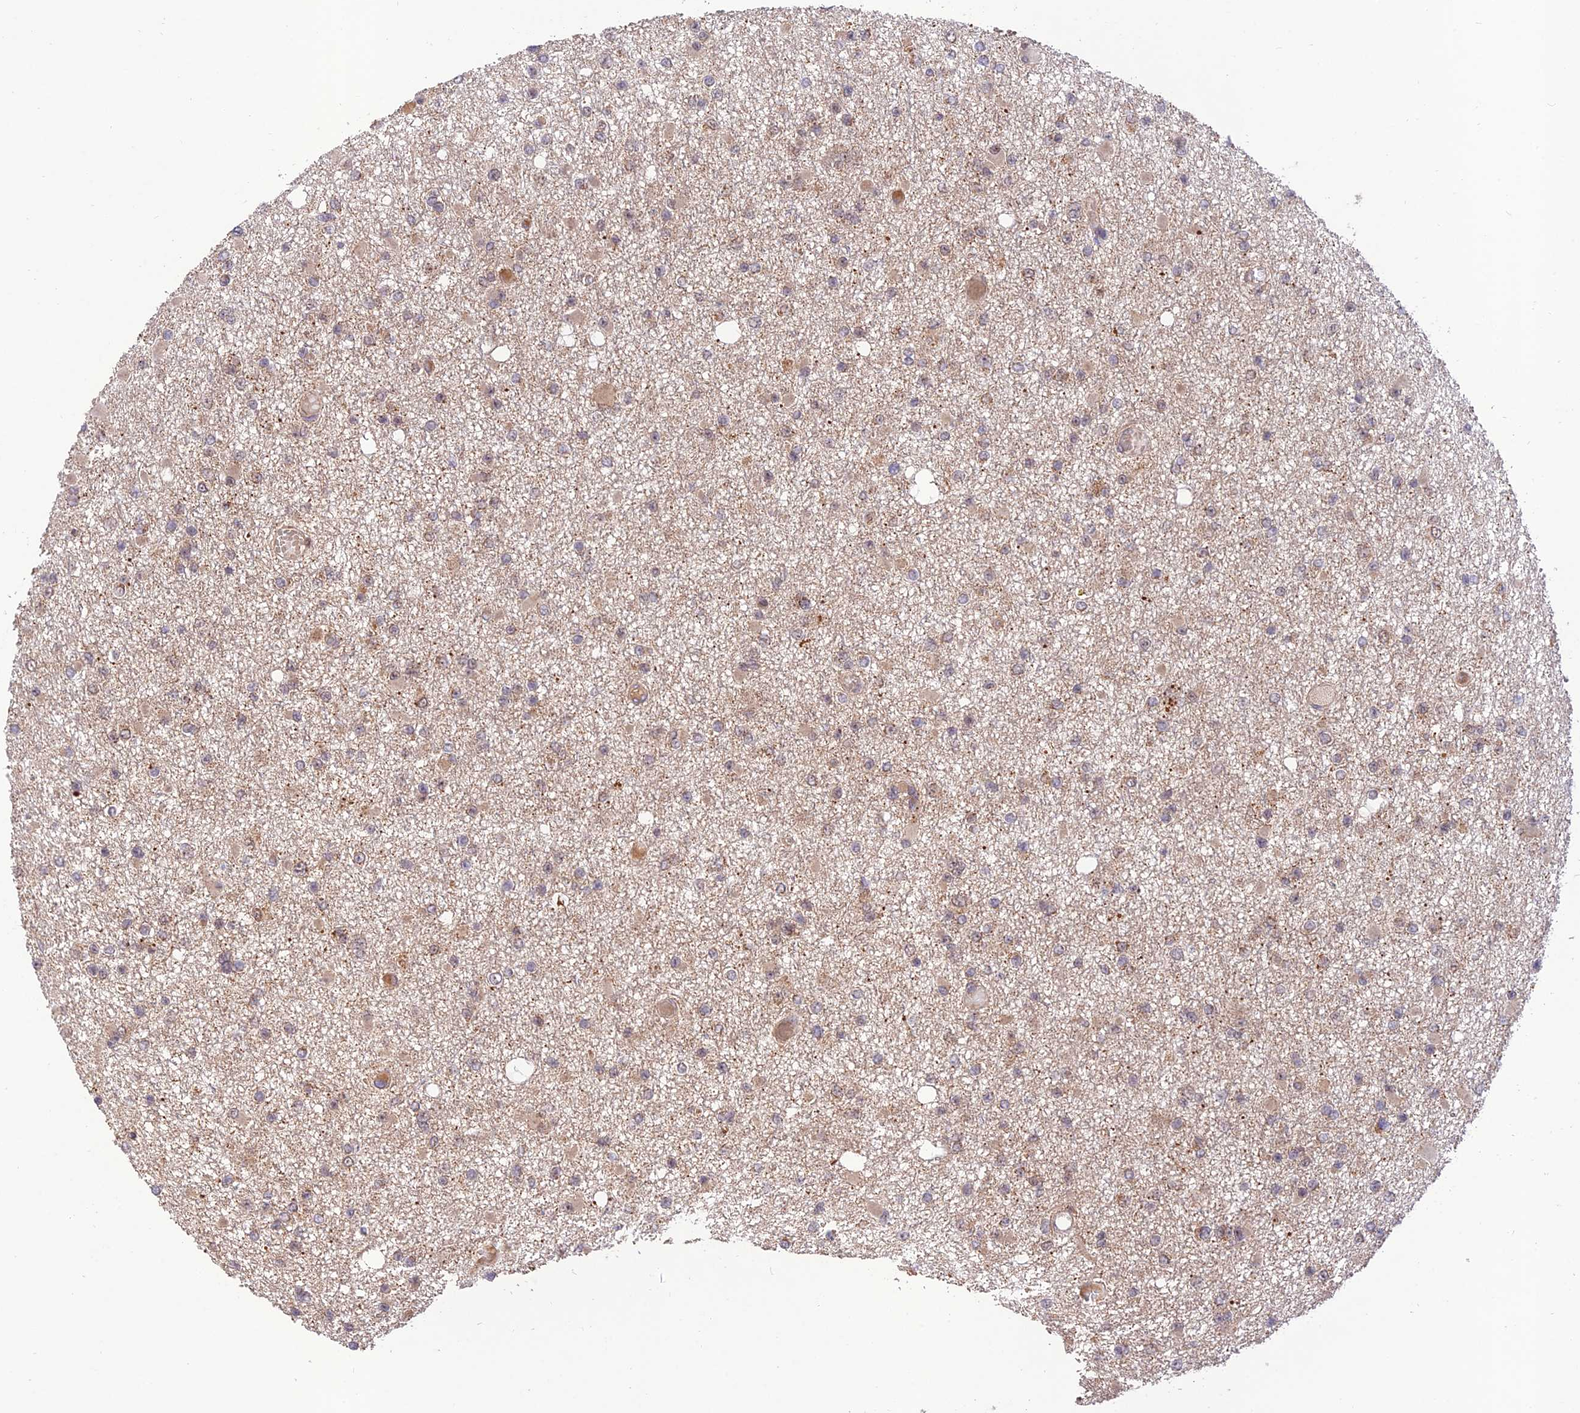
{"staining": {"intensity": "negative", "quantity": "none", "location": "none"}, "tissue": "glioma", "cell_type": "Tumor cells", "image_type": "cancer", "snomed": [{"axis": "morphology", "description": "Glioma, malignant, Low grade"}, {"axis": "topography", "description": "Brain"}], "caption": "Tumor cells are negative for protein expression in human malignant glioma (low-grade).", "gene": "REV1", "patient": {"sex": "female", "age": 22}}